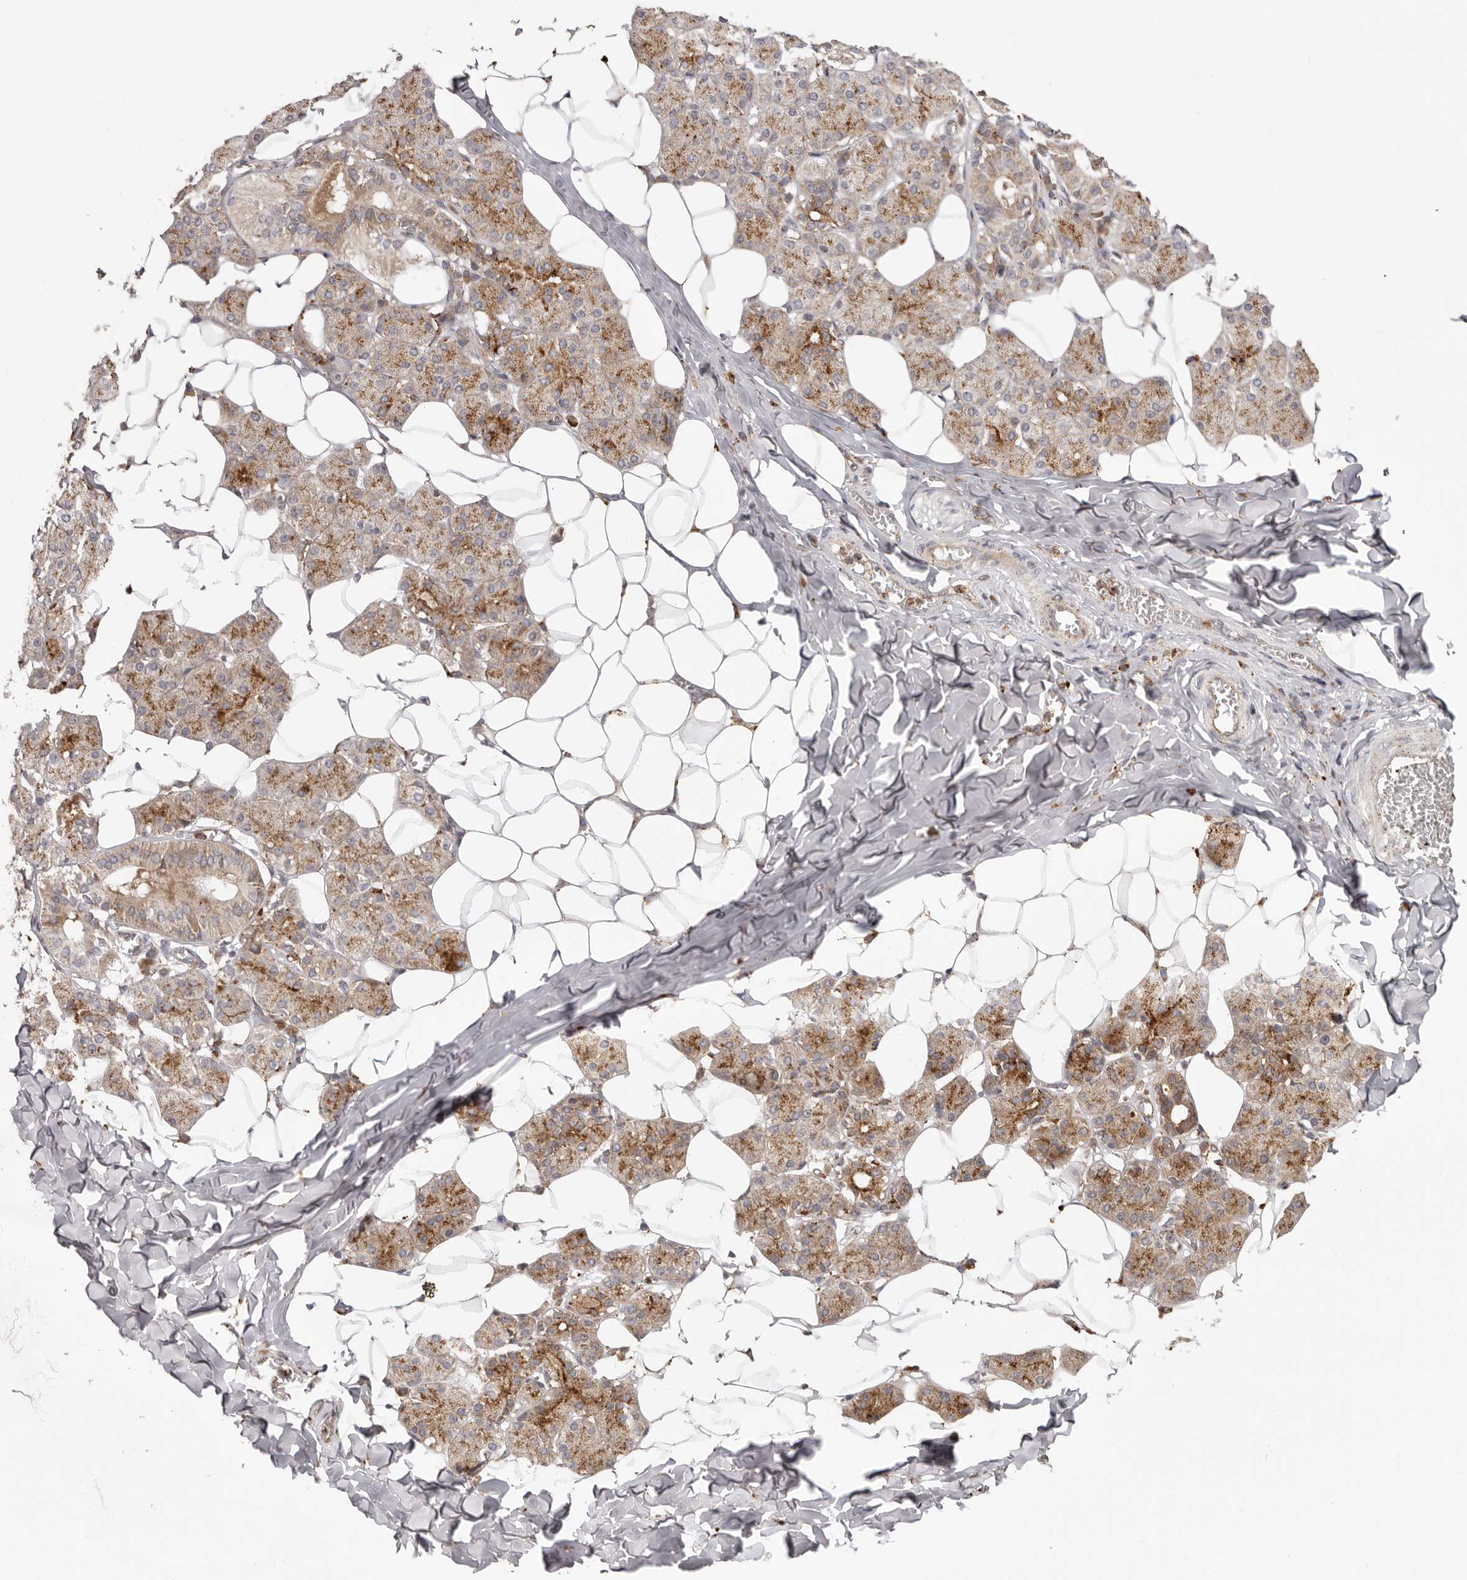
{"staining": {"intensity": "moderate", "quantity": ">75%", "location": "cytoplasmic/membranous"}, "tissue": "salivary gland", "cell_type": "Glandular cells", "image_type": "normal", "snomed": [{"axis": "morphology", "description": "Normal tissue, NOS"}, {"axis": "topography", "description": "Salivary gland"}], "caption": "Immunohistochemical staining of unremarkable salivary gland exhibits moderate cytoplasmic/membranous protein positivity in approximately >75% of glandular cells.", "gene": "GRN", "patient": {"sex": "female", "age": 33}}